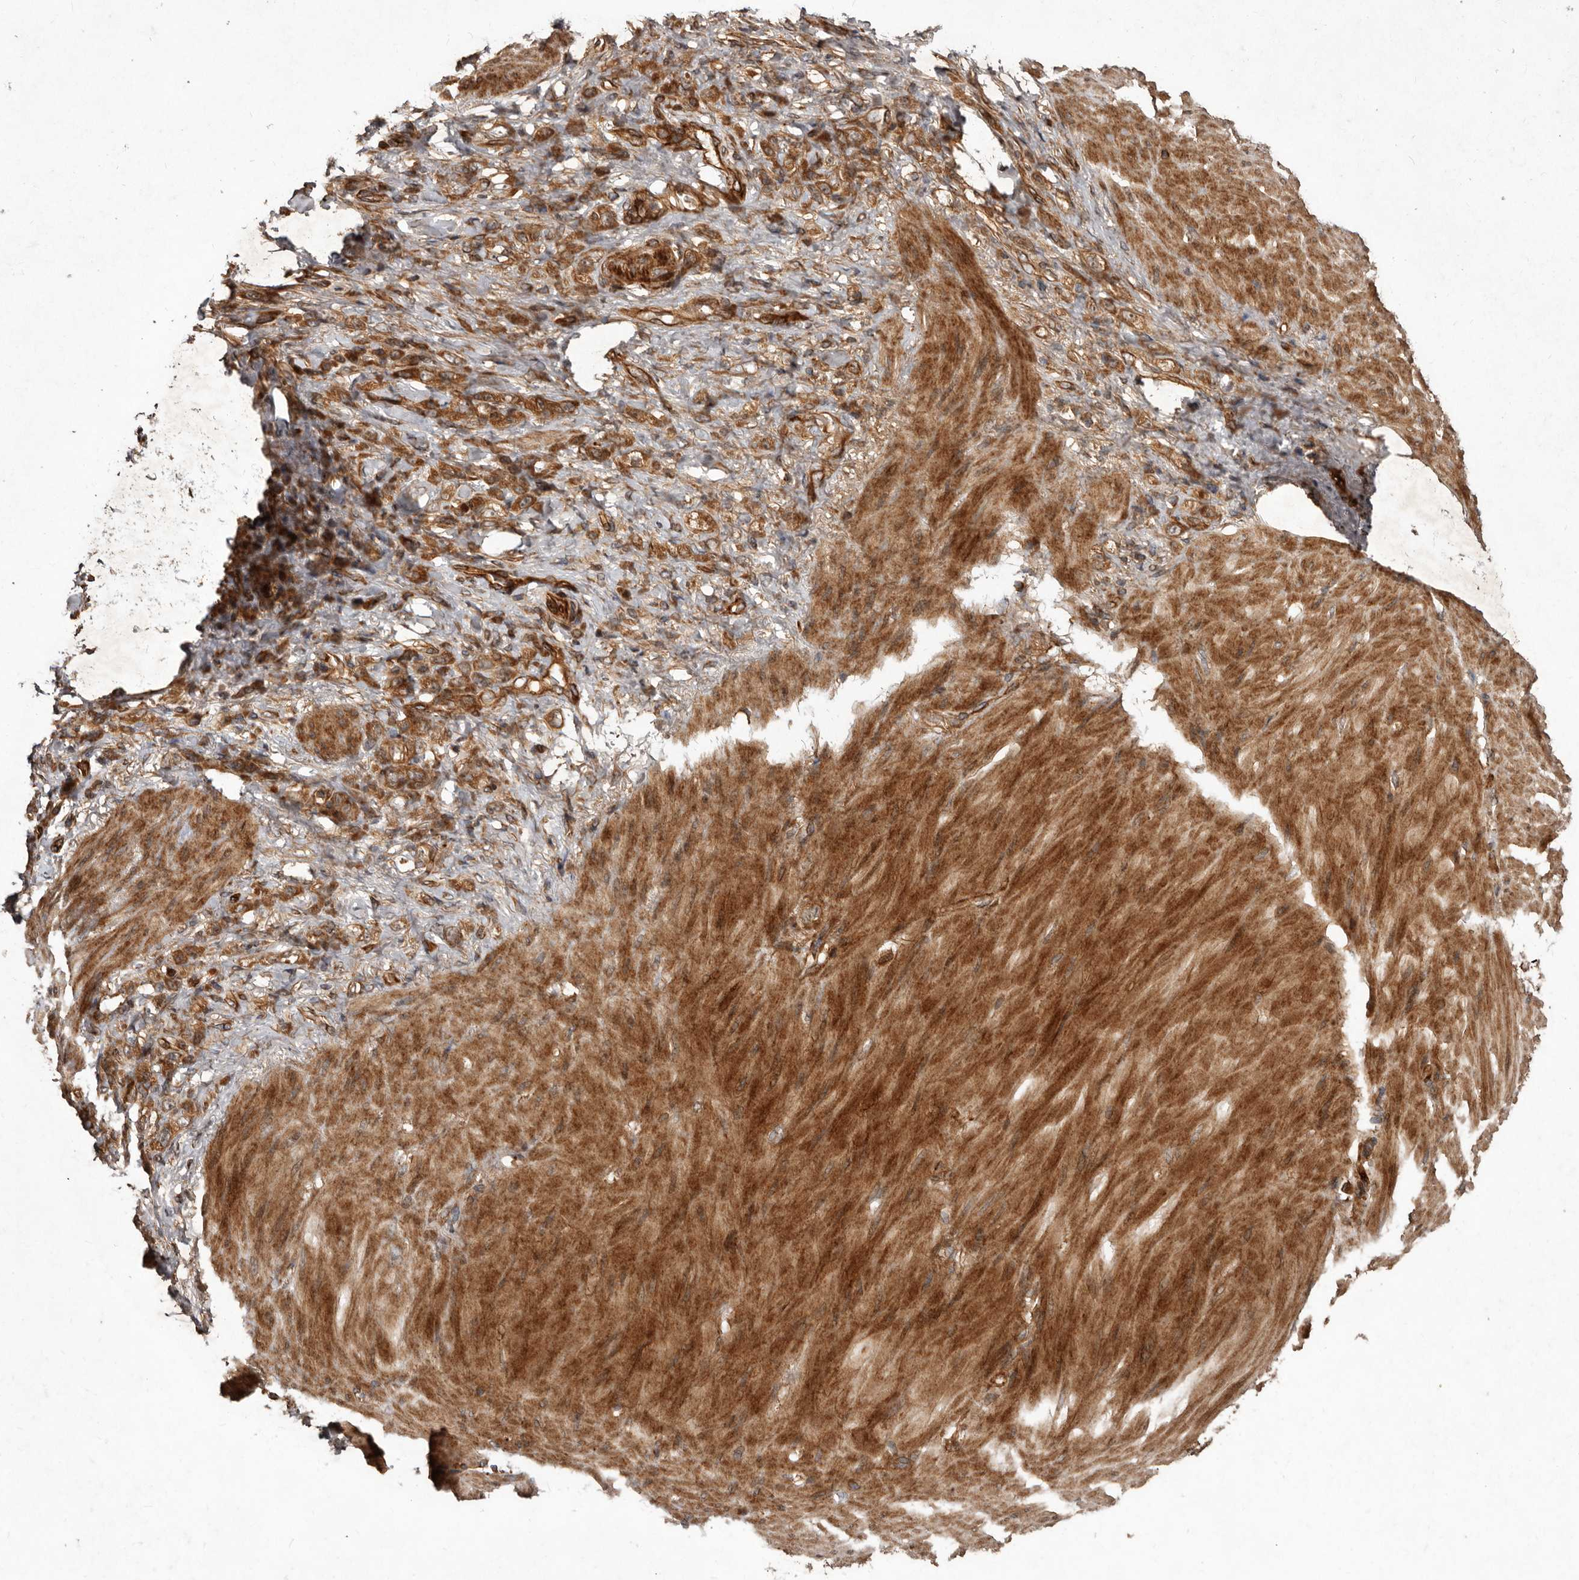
{"staining": {"intensity": "moderate", "quantity": ">75%", "location": "cytoplasmic/membranous"}, "tissue": "stomach cancer", "cell_type": "Tumor cells", "image_type": "cancer", "snomed": [{"axis": "morphology", "description": "Normal tissue, NOS"}, {"axis": "morphology", "description": "Adenocarcinoma, NOS"}, {"axis": "topography", "description": "Stomach"}], "caption": "IHC photomicrograph of human stomach adenocarcinoma stained for a protein (brown), which shows medium levels of moderate cytoplasmic/membranous staining in about >75% of tumor cells.", "gene": "STK36", "patient": {"sex": "male", "age": 82}}